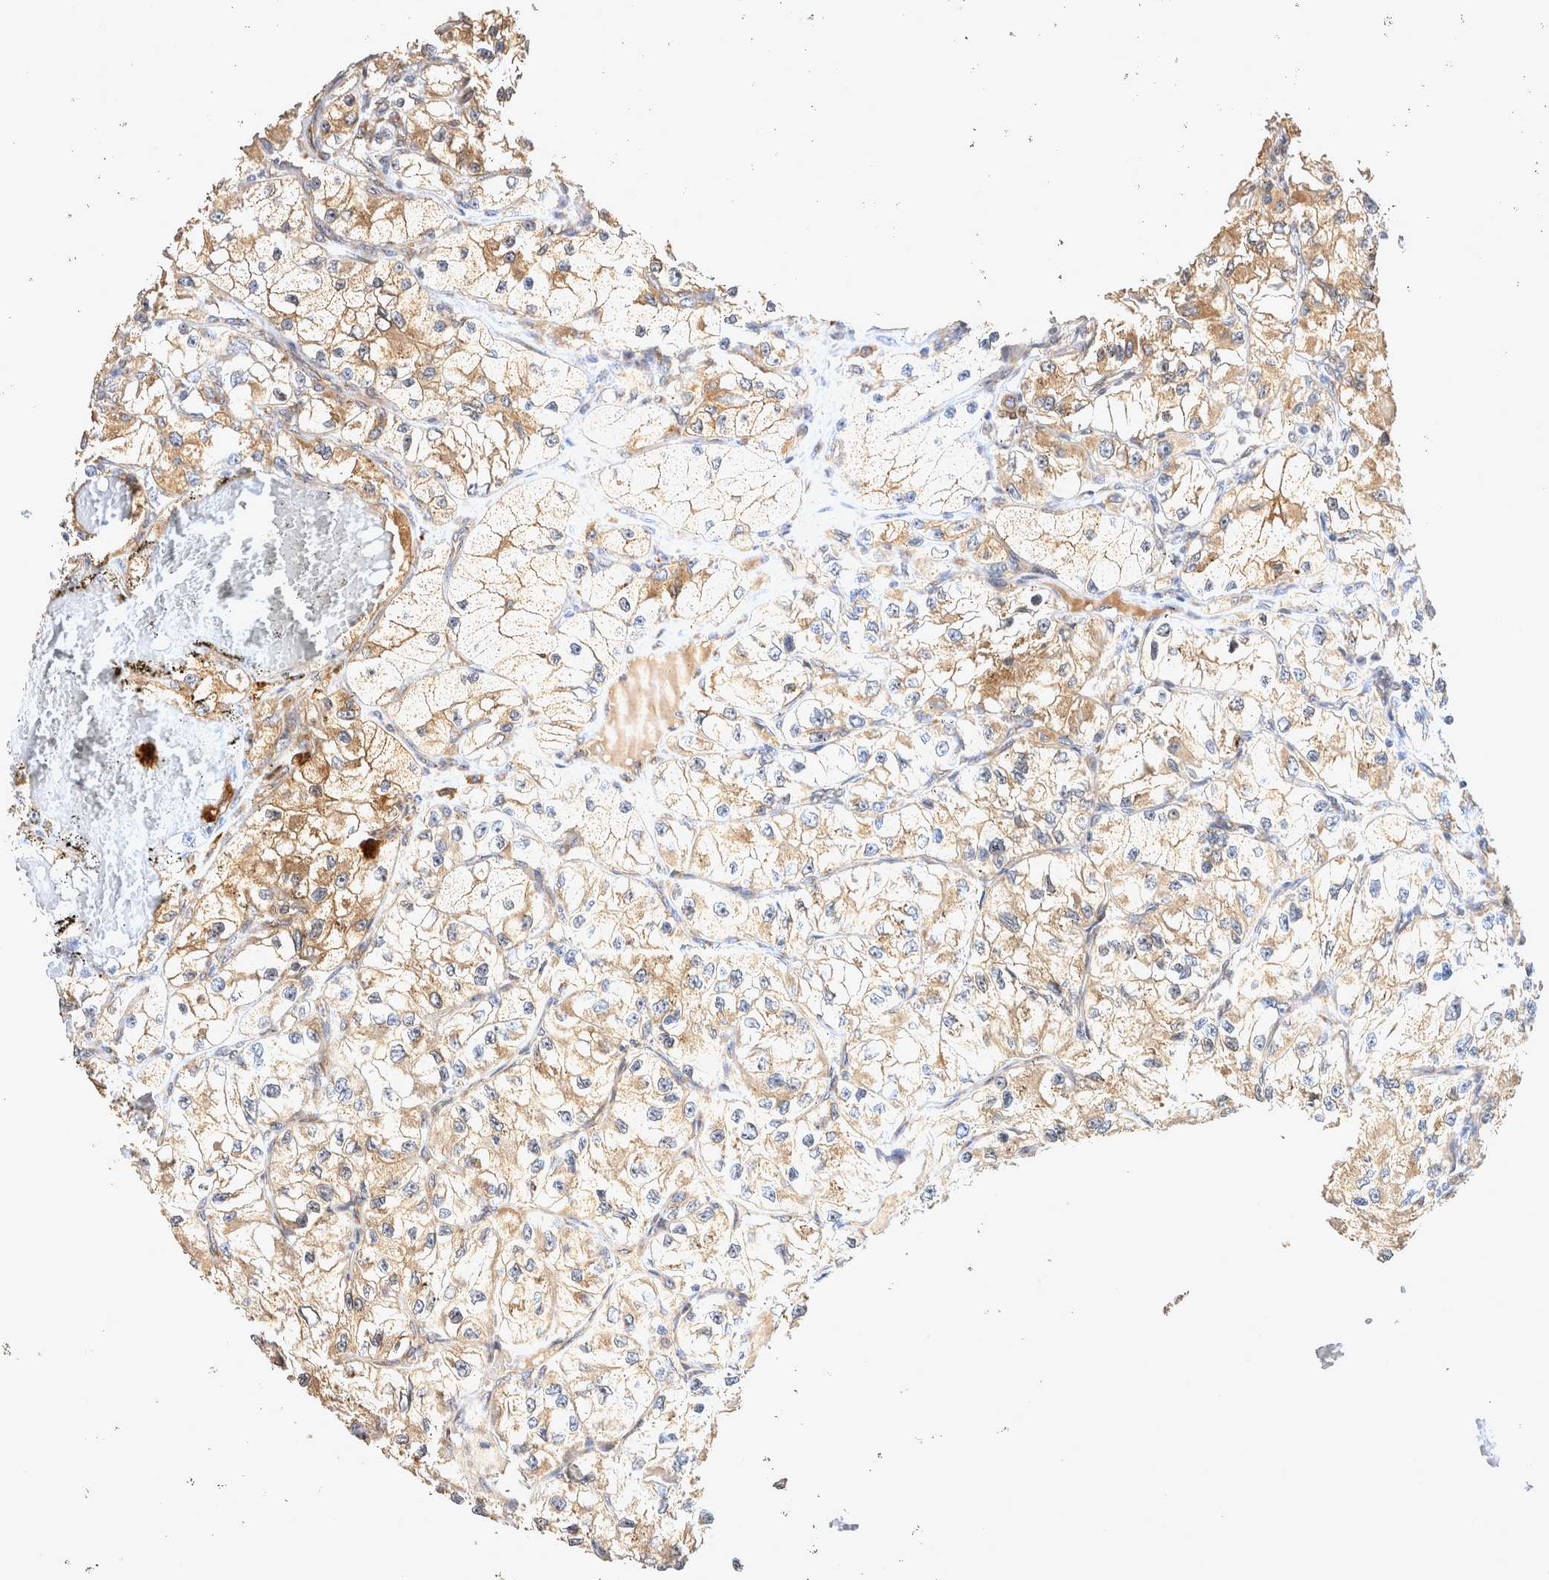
{"staining": {"intensity": "moderate", "quantity": "25%-75%", "location": "cytoplasmic/membranous"}, "tissue": "renal cancer", "cell_type": "Tumor cells", "image_type": "cancer", "snomed": [{"axis": "morphology", "description": "Adenocarcinoma, NOS"}, {"axis": "topography", "description": "Kidney"}], "caption": "IHC (DAB) staining of human renal cancer reveals moderate cytoplasmic/membranous protein expression in about 25%-75% of tumor cells.", "gene": "ATXN2", "patient": {"sex": "female", "age": 57}}